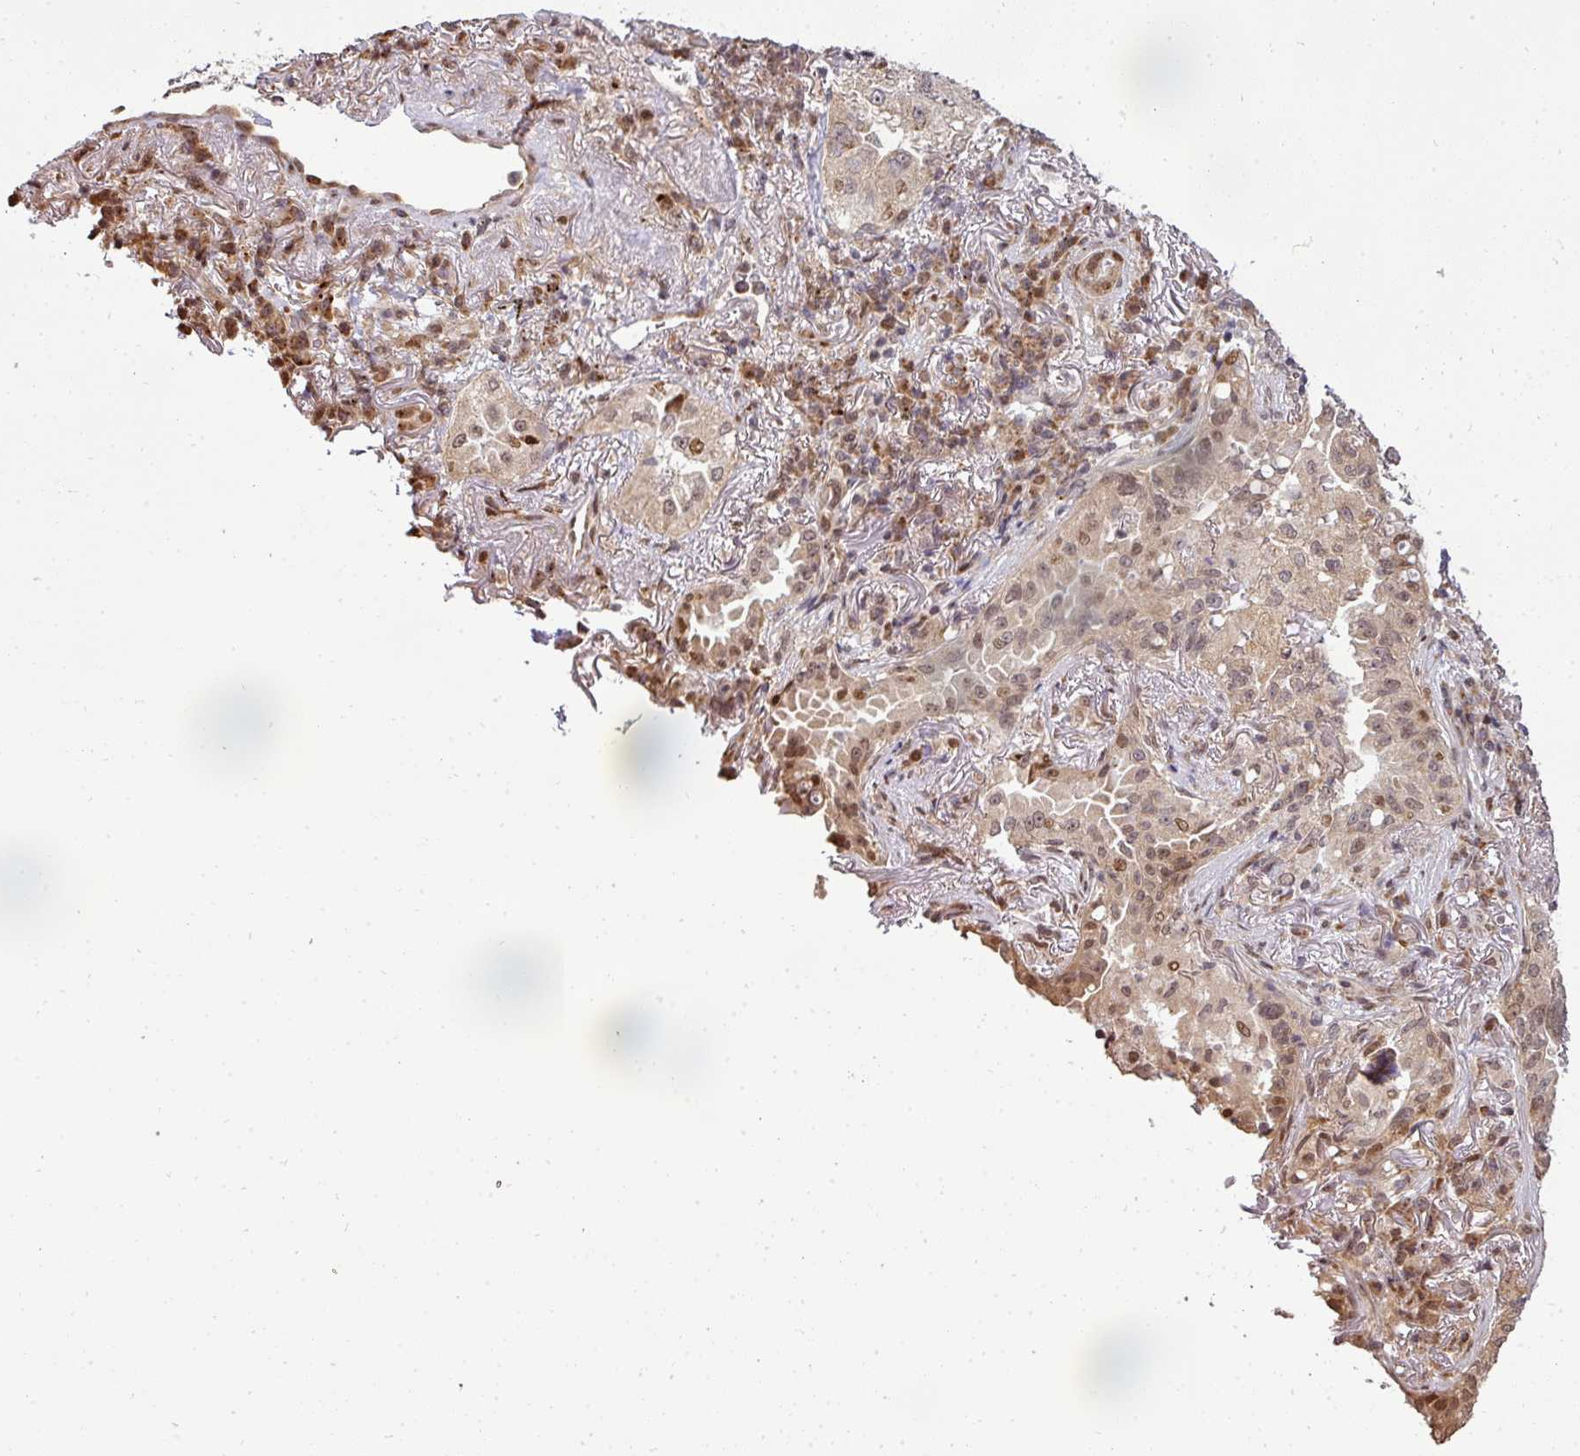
{"staining": {"intensity": "moderate", "quantity": ">75%", "location": "cytoplasmic/membranous,nuclear"}, "tissue": "lung cancer", "cell_type": "Tumor cells", "image_type": "cancer", "snomed": [{"axis": "morphology", "description": "Adenocarcinoma, NOS"}, {"axis": "topography", "description": "Lung"}], "caption": "Immunohistochemical staining of human lung cancer demonstrates medium levels of moderate cytoplasmic/membranous and nuclear staining in about >75% of tumor cells.", "gene": "PATZ1", "patient": {"sex": "female", "age": 69}}